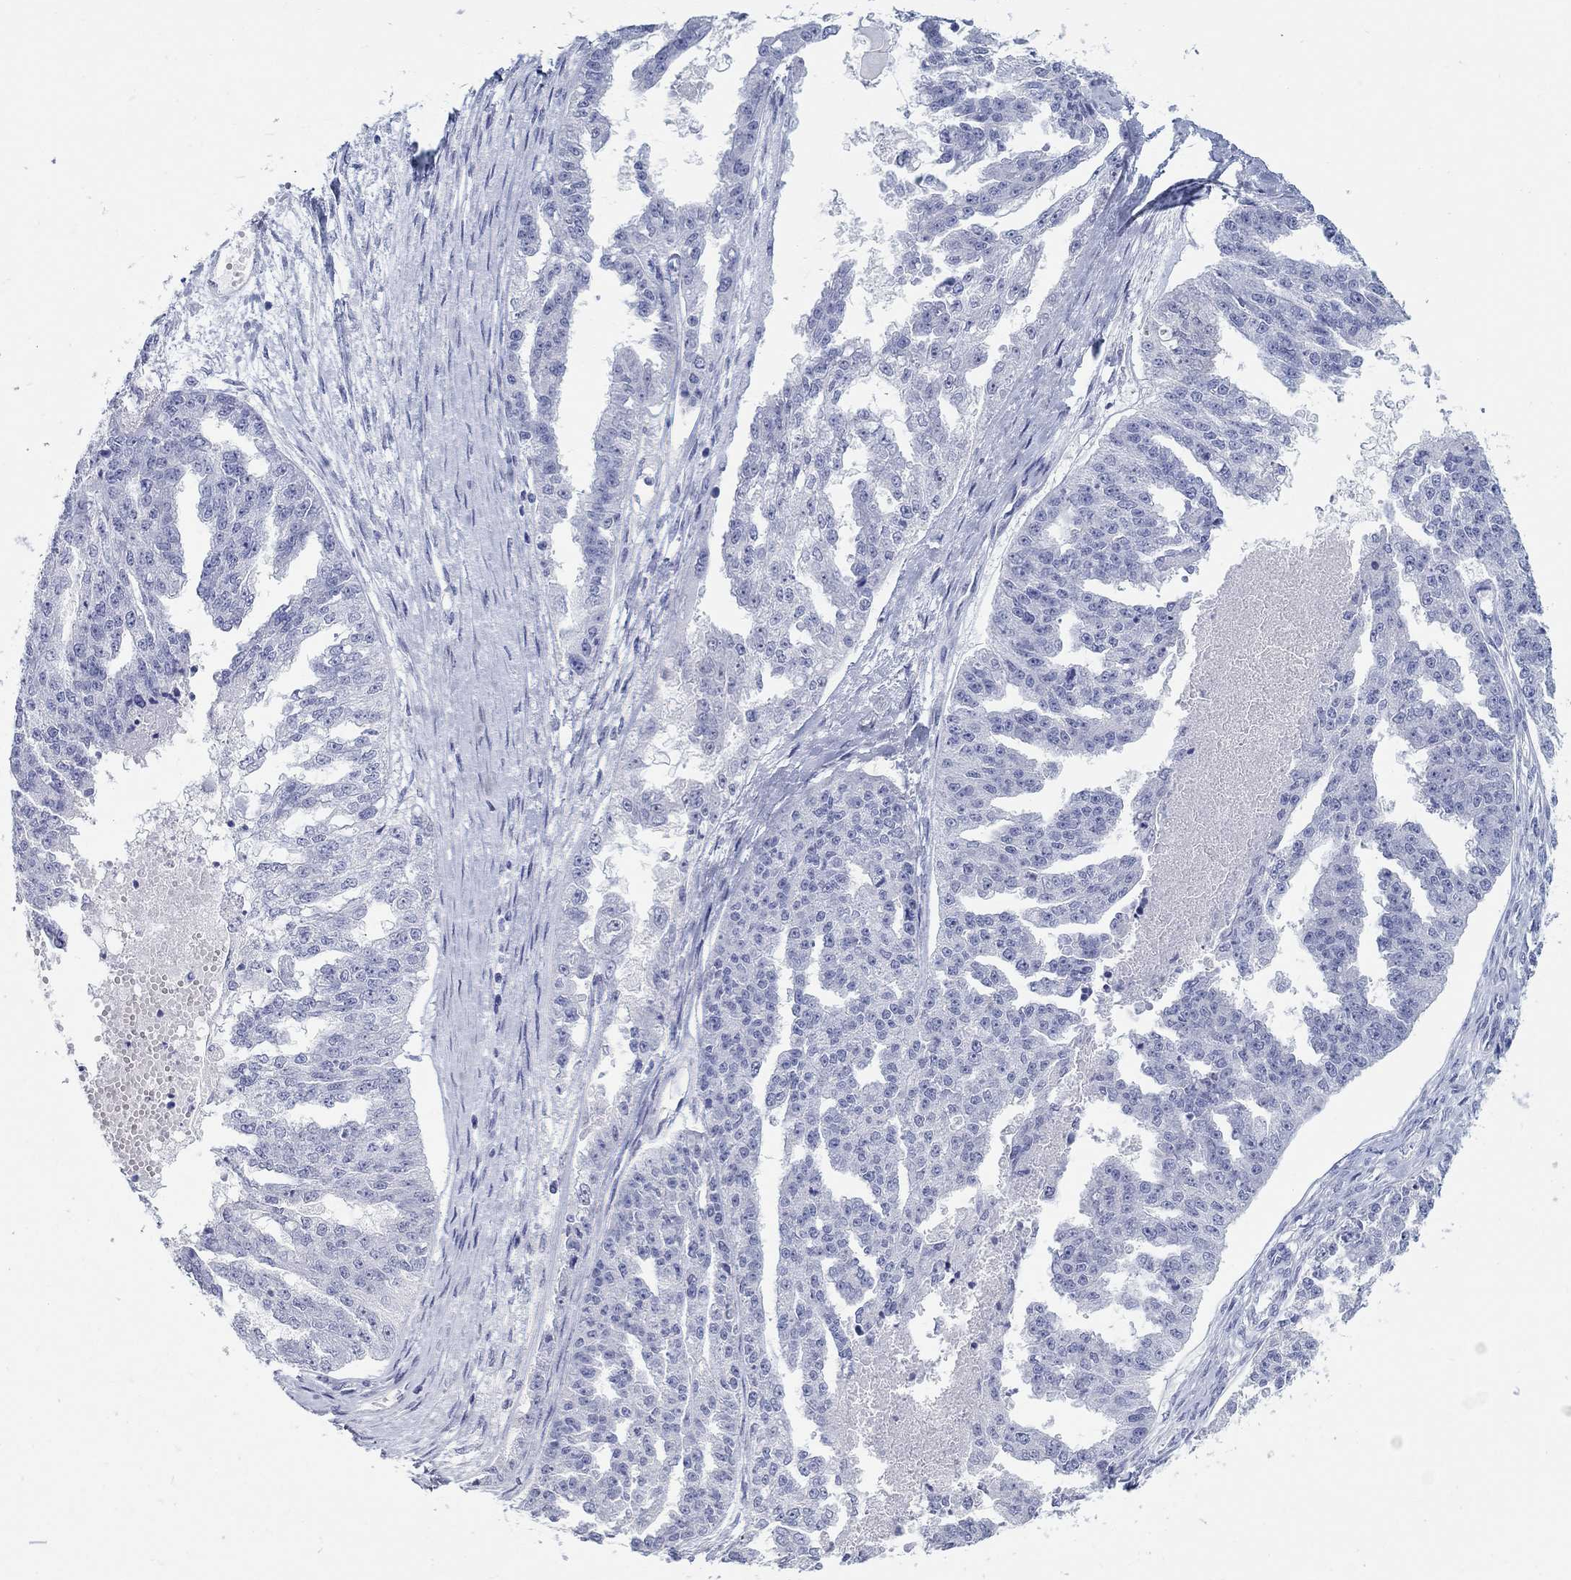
{"staining": {"intensity": "negative", "quantity": "none", "location": "none"}, "tissue": "ovarian cancer", "cell_type": "Tumor cells", "image_type": "cancer", "snomed": [{"axis": "morphology", "description": "Cystadenocarcinoma, serous, NOS"}, {"axis": "topography", "description": "Ovary"}], "caption": "Tumor cells show no significant protein expression in serous cystadenocarcinoma (ovarian).", "gene": "AKR1C2", "patient": {"sex": "female", "age": 58}}